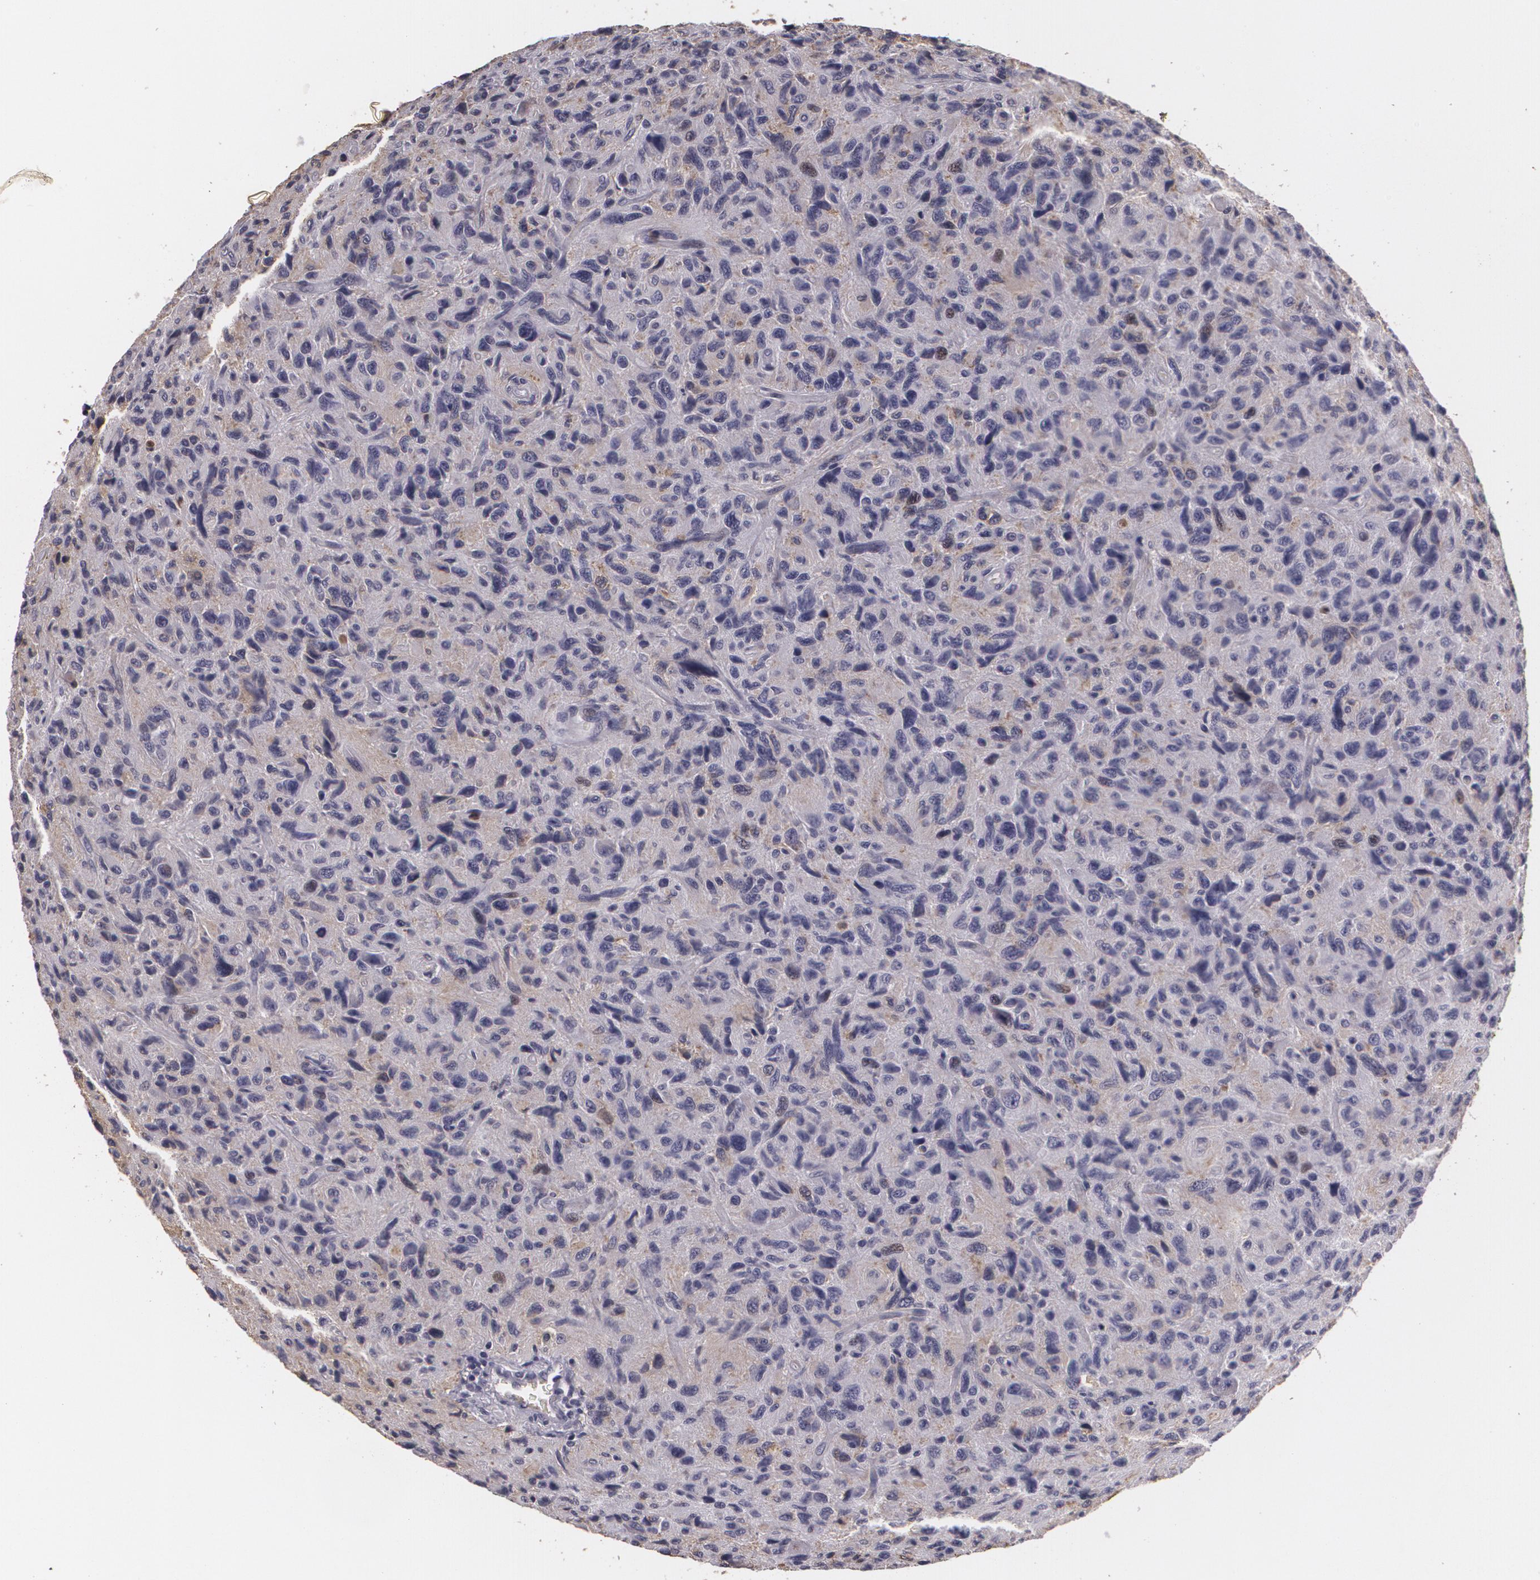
{"staining": {"intensity": "weak", "quantity": "<25%", "location": "cytoplasmic/membranous"}, "tissue": "glioma", "cell_type": "Tumor cells", "image_type": "cancer", "snomed": [{"axis": "morphology", "description": "Glioma, malignant, High grade"}, {"axis": "topography", "description": "Brain"}], "caption": "There is no significant positivity in tumor cells of glioma.", "gene": "KCNA4", "patient": {"sex": "female", "age": 60}}